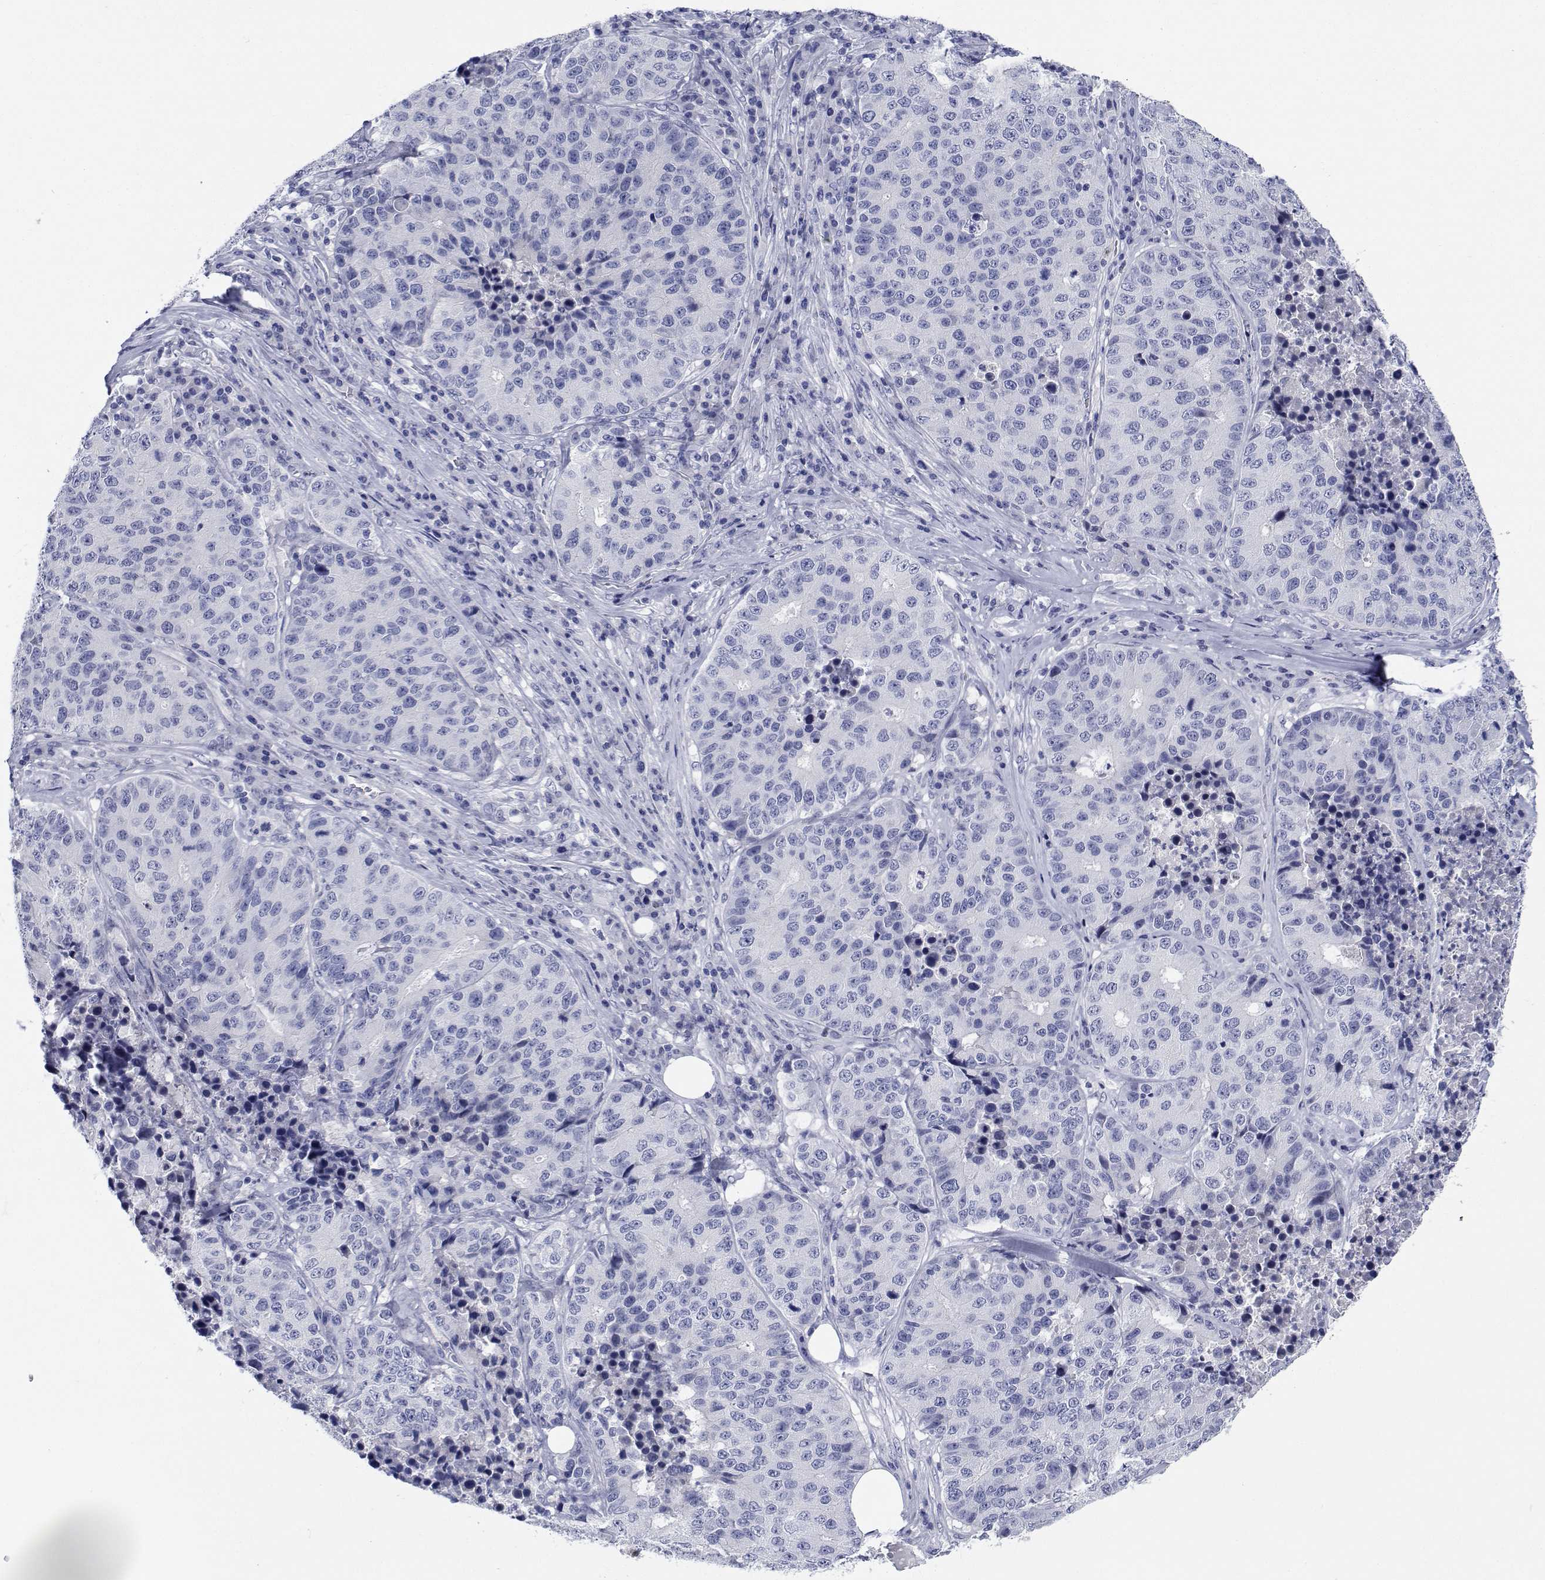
{"staining": {"intensity": "negative", "quantity": "none", "location": "none"}, "tissue": "stomach cancer", "cell_type": "Tumor cells", "image_type": "cancer", "snomed": [{"axis": "morphology", "description": "Adenocarcinoma, NOS"}, {"axis": "topography", "description": "Stomach"}], "caption": "IHC histopathology image of neoplastic tissue: adenocarcinoma (stomach) stained with DAB (3,3'-diaminobenzidine) exhibits no significant protein staining in tumor cells.", "gene": "PLXNA4", "patient": {"sex": "male", "age": 71}}